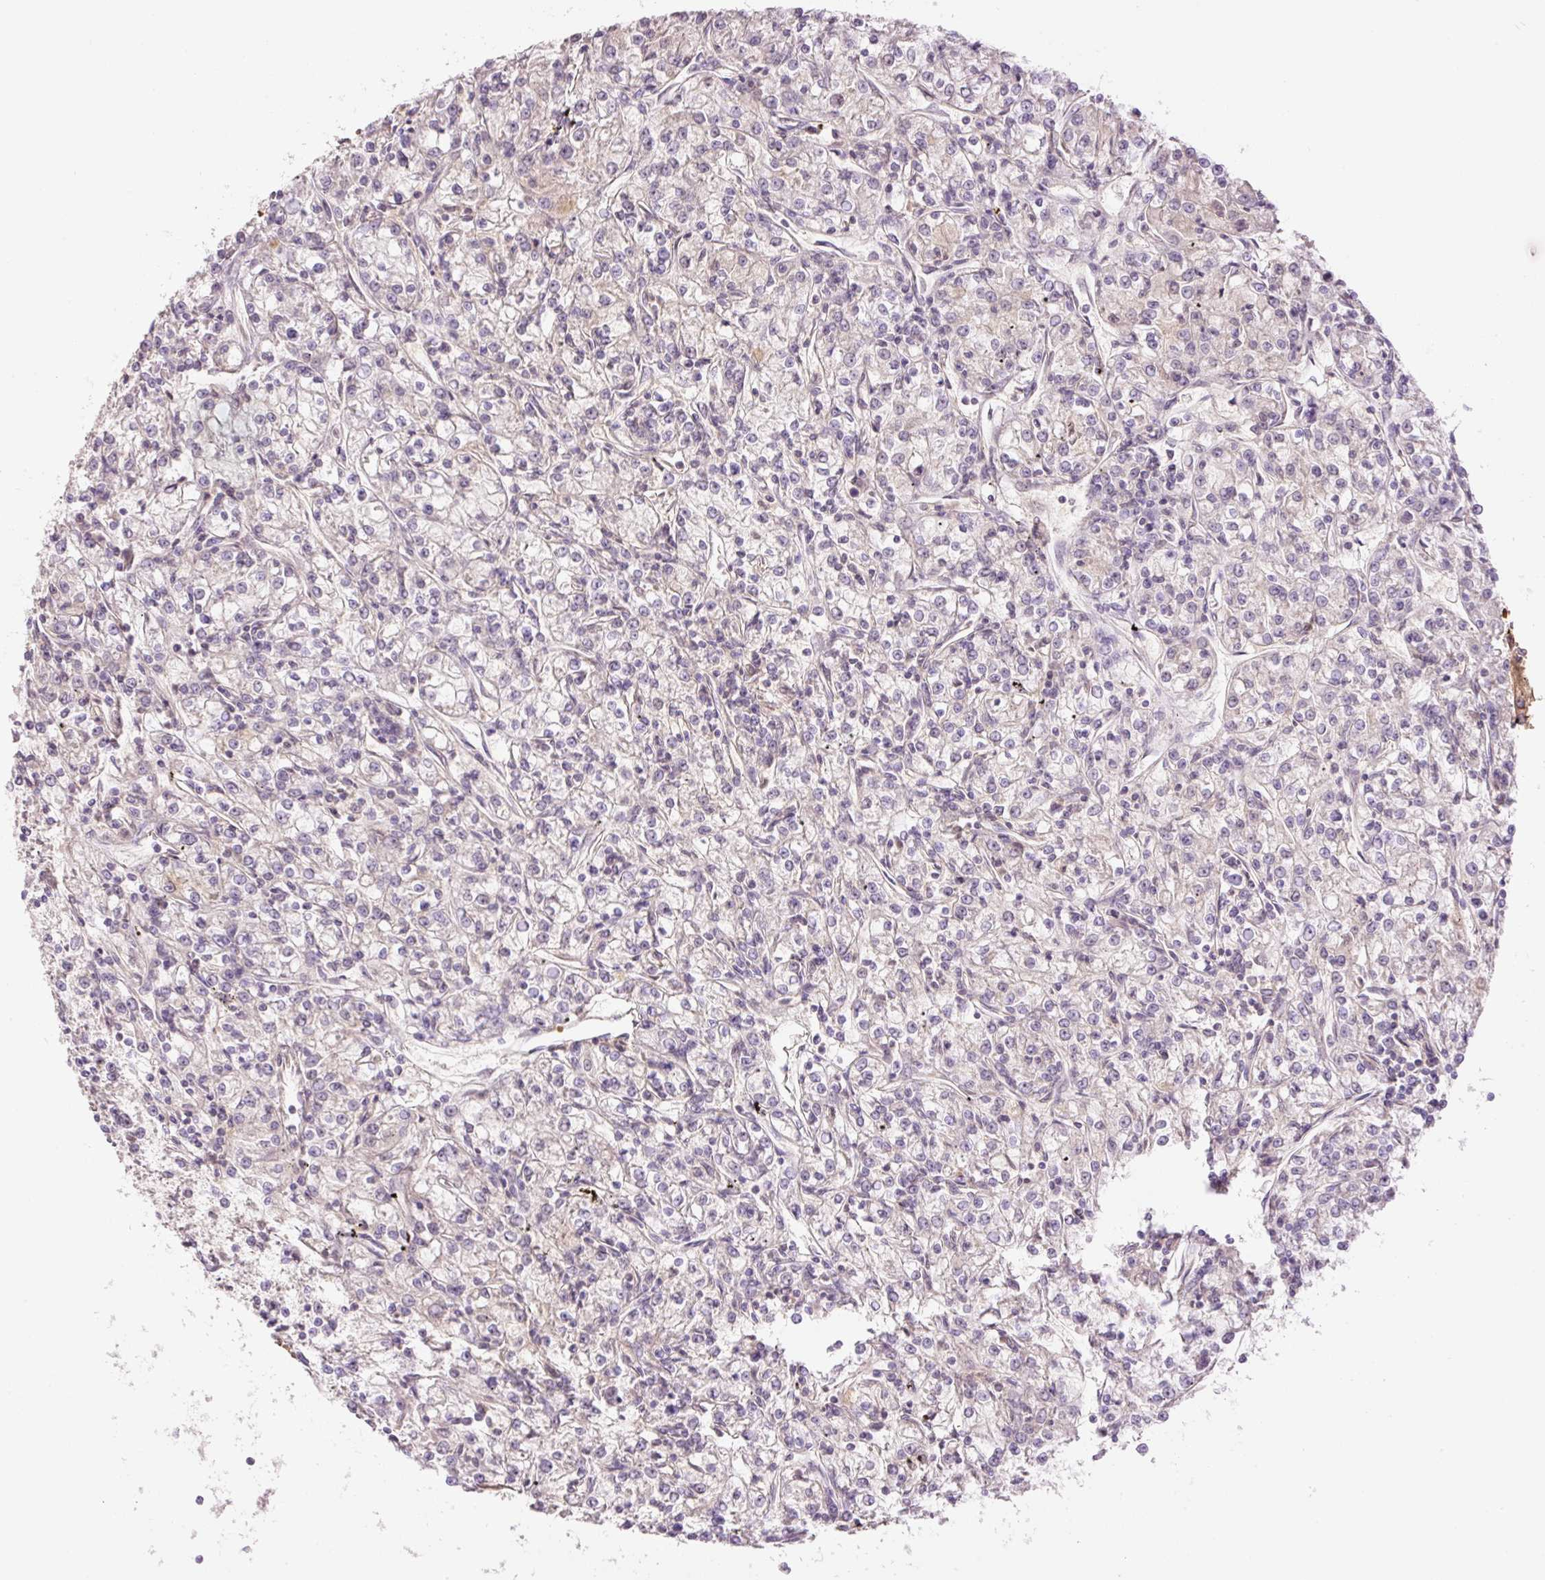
{"staining": {"intensity": "negative", "quantity": "none", "location": "none"}, "tissue": "renal cancer", "cell_type": "Tumor cells", "image_type": "cancer", "snomed": [{"axis": "morphology", "description": "Adenocarcinoma, NOS"}, {"axis": "topography", "description": "Kidney"}], "caption": "A micrograph of adenocarcinoma (renal) stained for a protein displays no brown staining in tumor cells. (Immunohistochemistry, brightfield microscopy, high magnification).", "gene": "LY6G6D", "patient": {"sex": "female", "age": 59}}